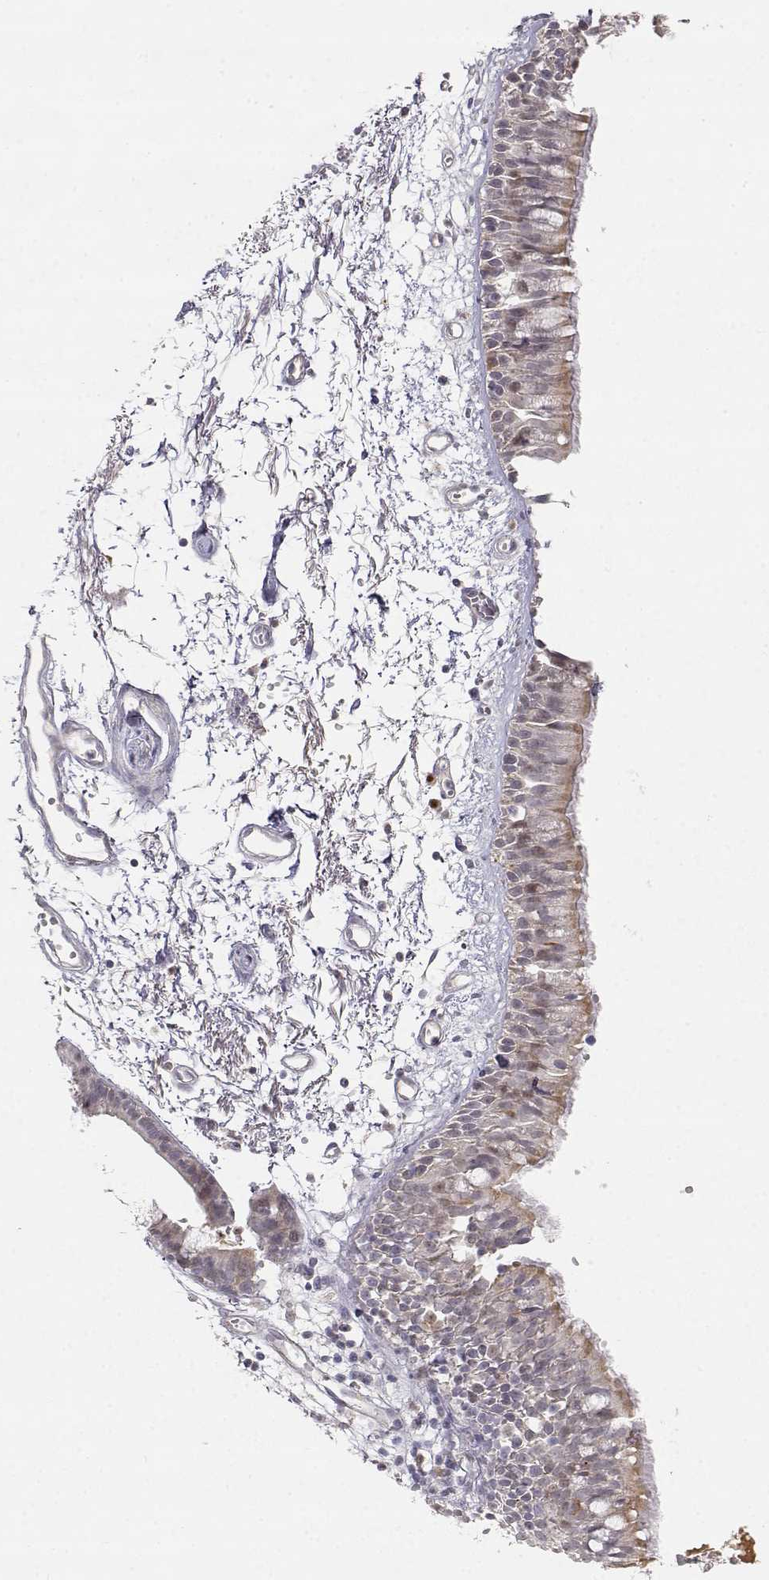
{"staining": {"intensity": "weak", "quantity": "<25%", "location": "cytoplasmic/membranous"}, "tissue": "bronchus", "cell_type": "Respiratory epithelial cells", "image_type": "normal", "snomed": [{"axis": "morphology", "description": "Normal tissue, NOS"}, {"axis": "morphology", "description": "Squamous cell carcinoma, NOS"}, {"axis": "topography", "description": "Cartilage tissue"}, {"axis": "topography", "description": "Bronchus"}, {"axis": "topography", "description": "Lung"}], "caption": "Photomicrograph shows no significant protein positivity in respiratory epithelial cells of normal bronchus. (DAB immunohistochemistry with hematoxylin counter stain).", "gene": "EAF2", "patient": {"sex": "male", "age": 66}}